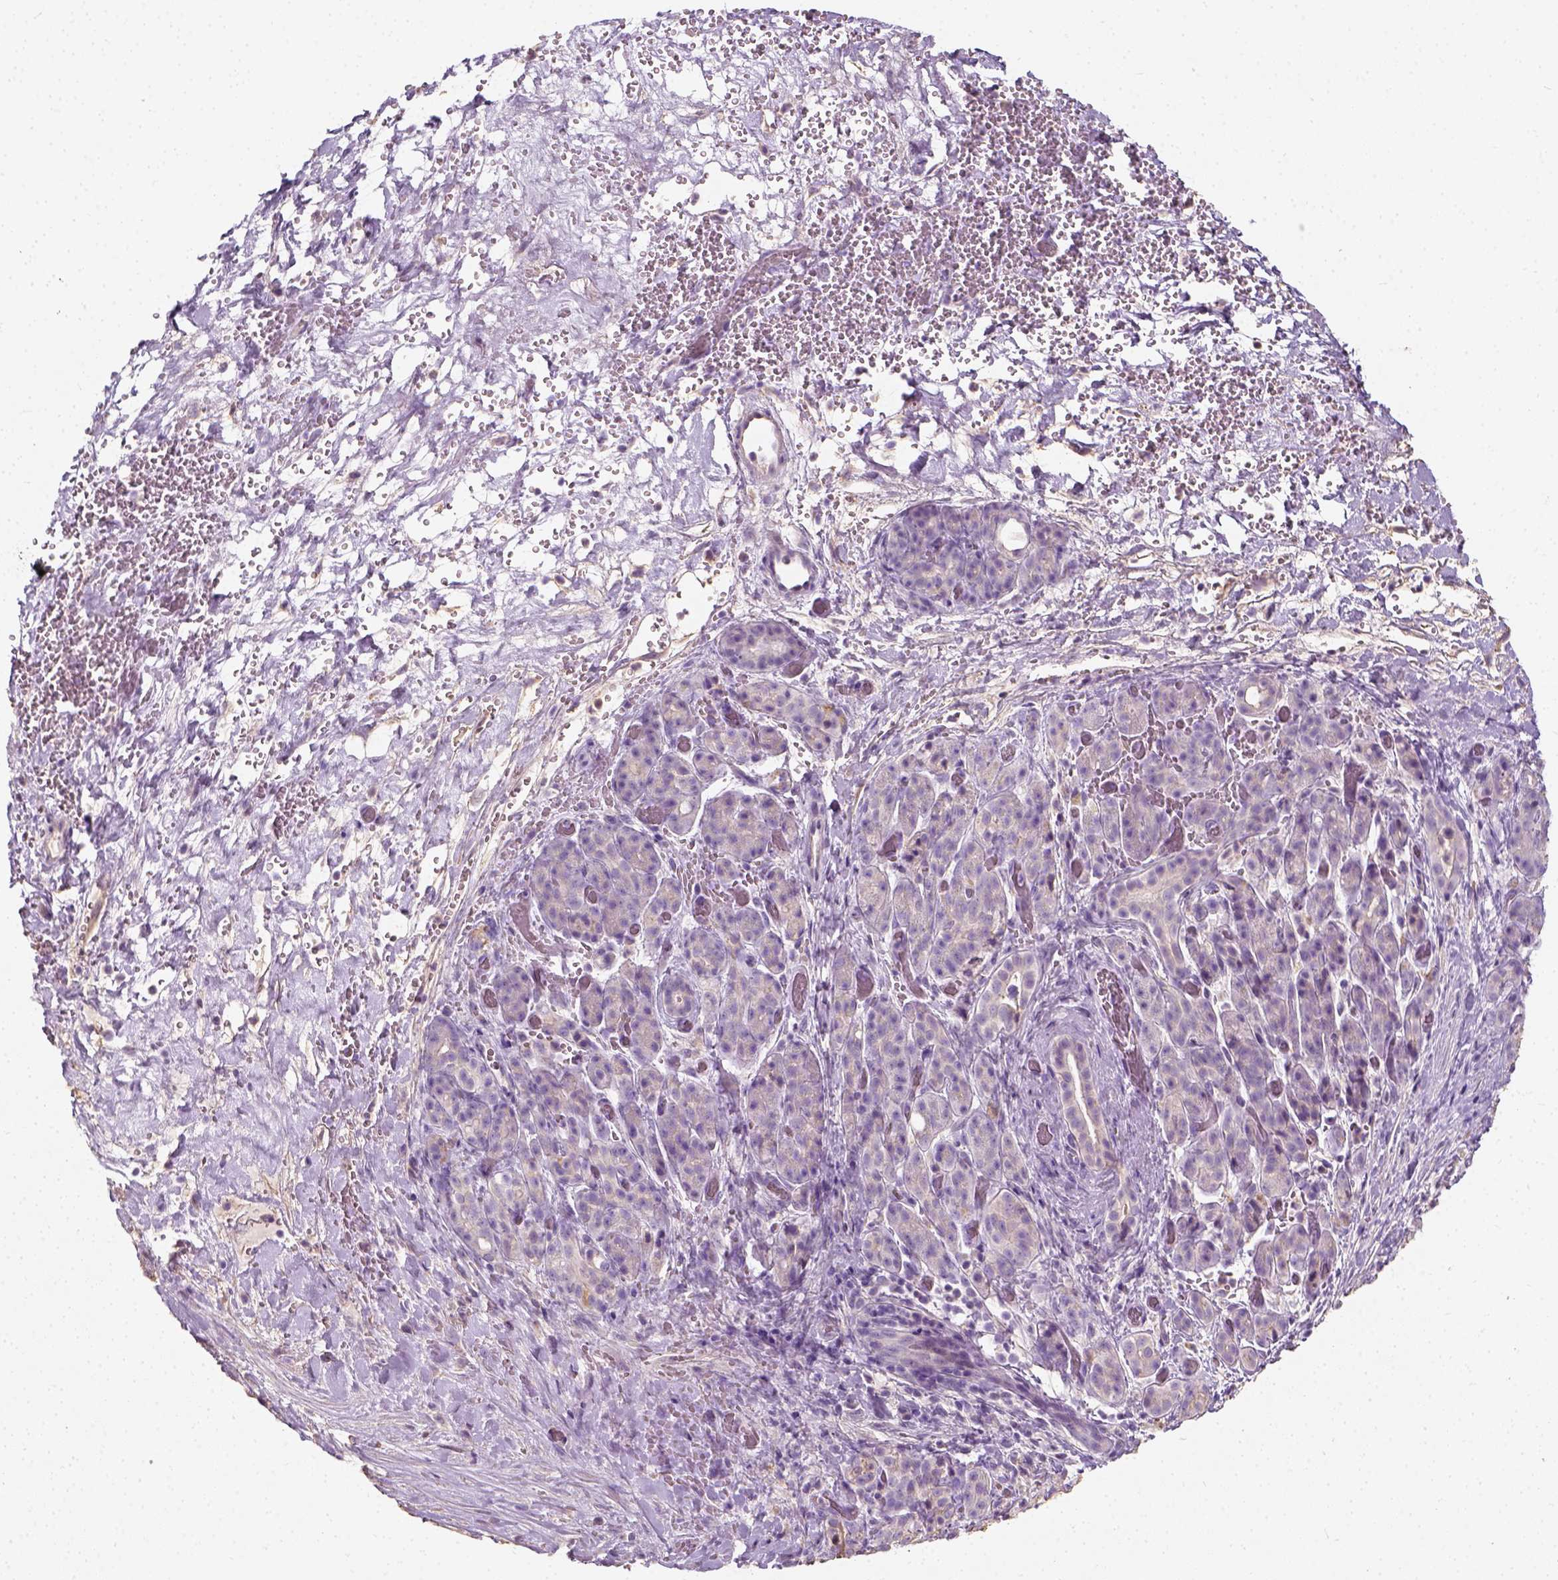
{"staining": {"intensity": "negative", "quantity": "none", "location": "none"}, "tissue": "pancreatic cancer", "cell_type": "Tumor cells", "image_type": "cancer", "snomed": [{"axis": "morphology", "description": "Adenocarcinoma, NOS"}, {"axis": "topography", "description": "Pancreas"}], "caption": "This is a histopathology image of immunohistochemistry staining of adenocarcinoma (pancreatic), which shows no positivity in tumor cells.", "gene": "DHCR24", "patient": {"sex": "male", "age": 44}}